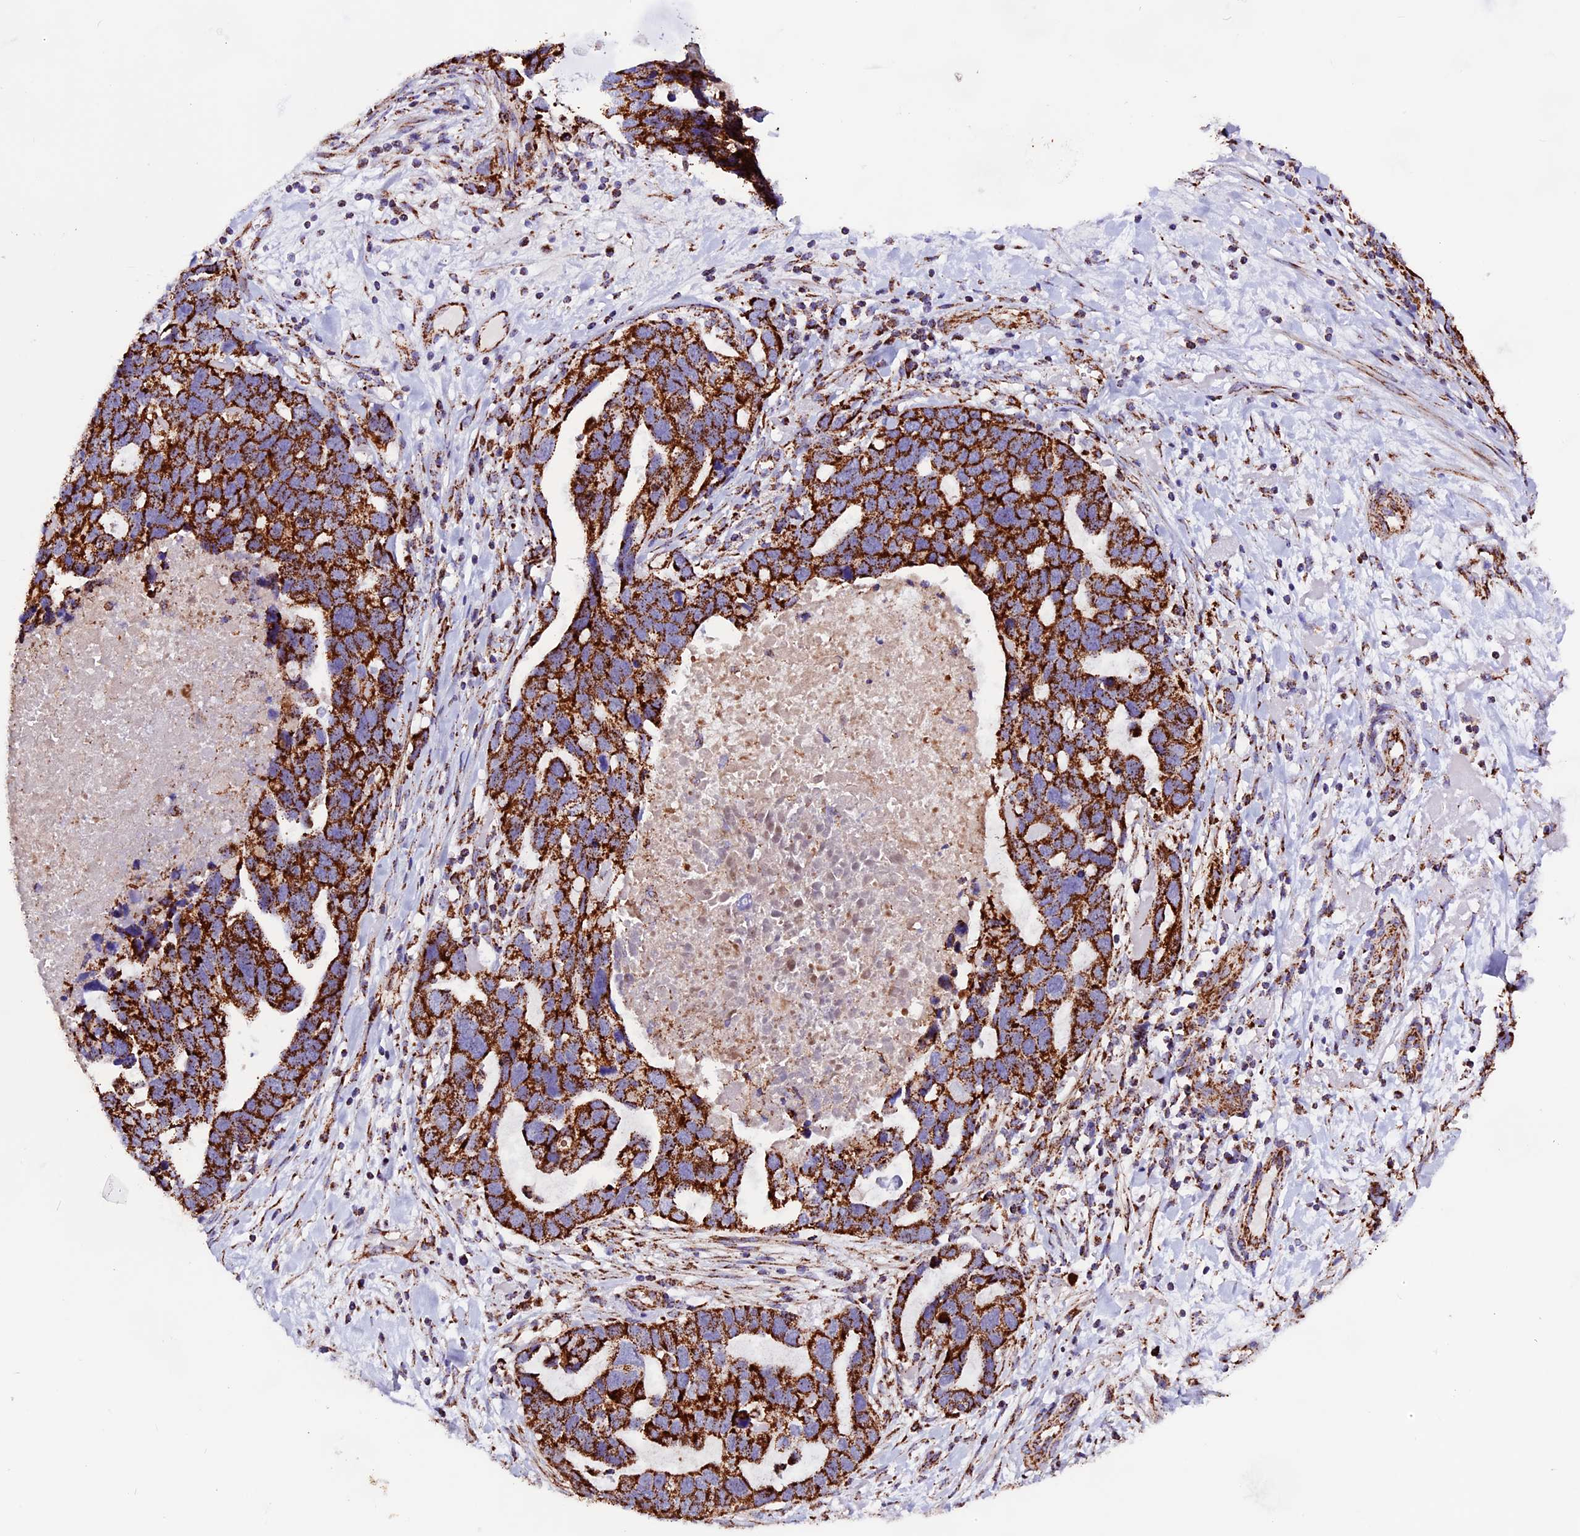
{"staining": {"intensity": "strong", "quantity": ">75%", "location": "cytoplasmic/membranous"}, "tissue": "ovarian cancer", "cell_type": "Tumor cells", "image_type": "cancer", "snomed": [{"axis": "morphology", "description": "Cystadenocarcinoma, serous, NOS"}, {"axis": "topography", "description": "Ovary"}], "caption": "Tumor cells display high levels of strong cytoplasmic/membranous expression in about >75% of cells in ovarian cancer. The staining was performed using DAB to visualize the protein expression in brown, while the nuclei were stained in blue with hematoxylin (Magnification: 20x).", "gene": "CX3CL1", "patient": {"sex": "female", "age": 54}}